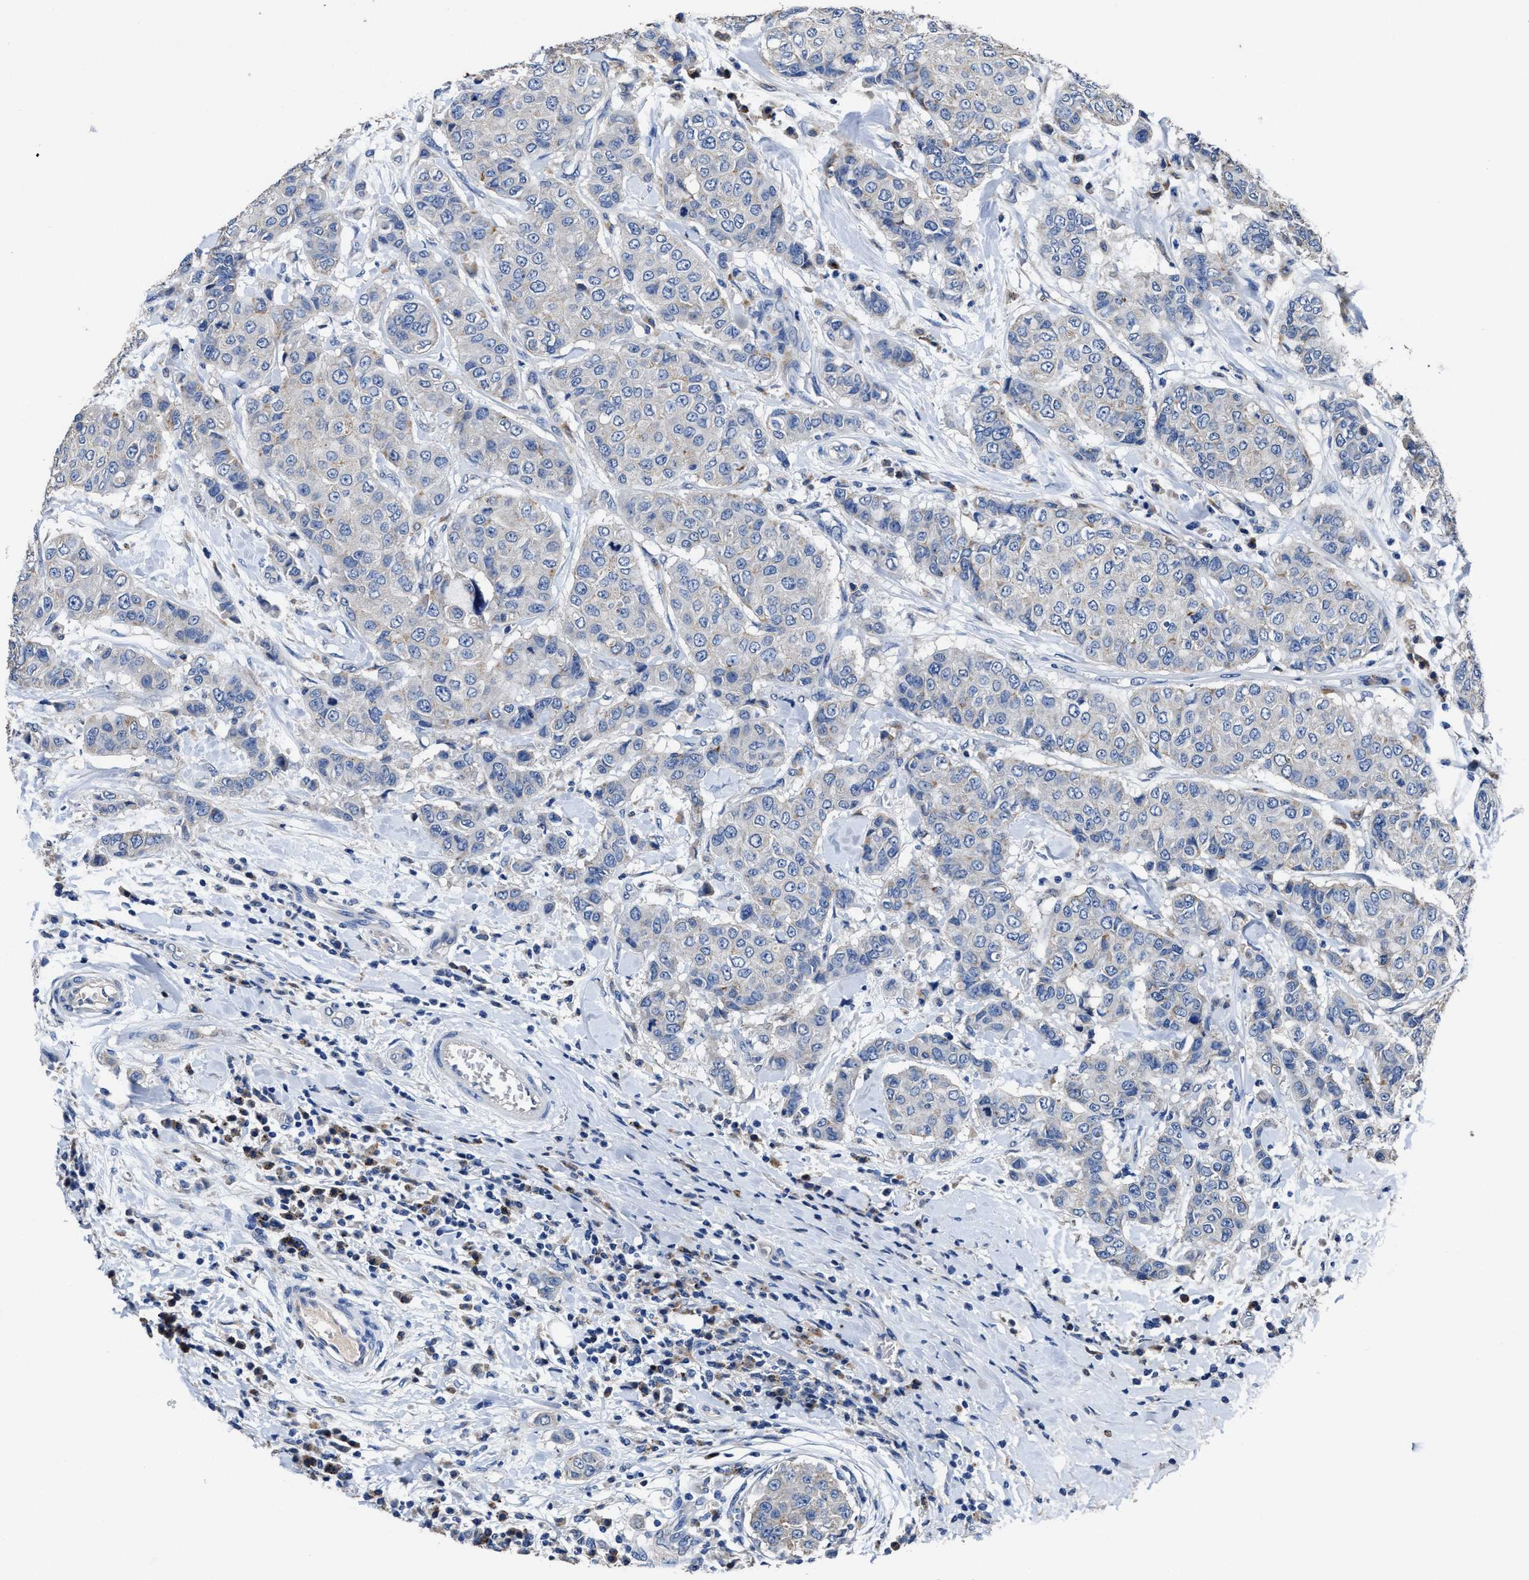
{"staining": {"intensity": "negative", "quantity": "none", "location": "none"}, "tissue": "breast cancer", "cell_type": "Tumor cells", "image_type": "cancer", "snomed": [{"axis": "morphology", "description": "Duct carcinoma"}, {"axis": "topography", "description": "Breast"}], "caption": "The histopathology image displays no significant staining in tumor cells of breast cancer.", "gene": "UBR4", "patient": {"sex": "female", "age": 27}}